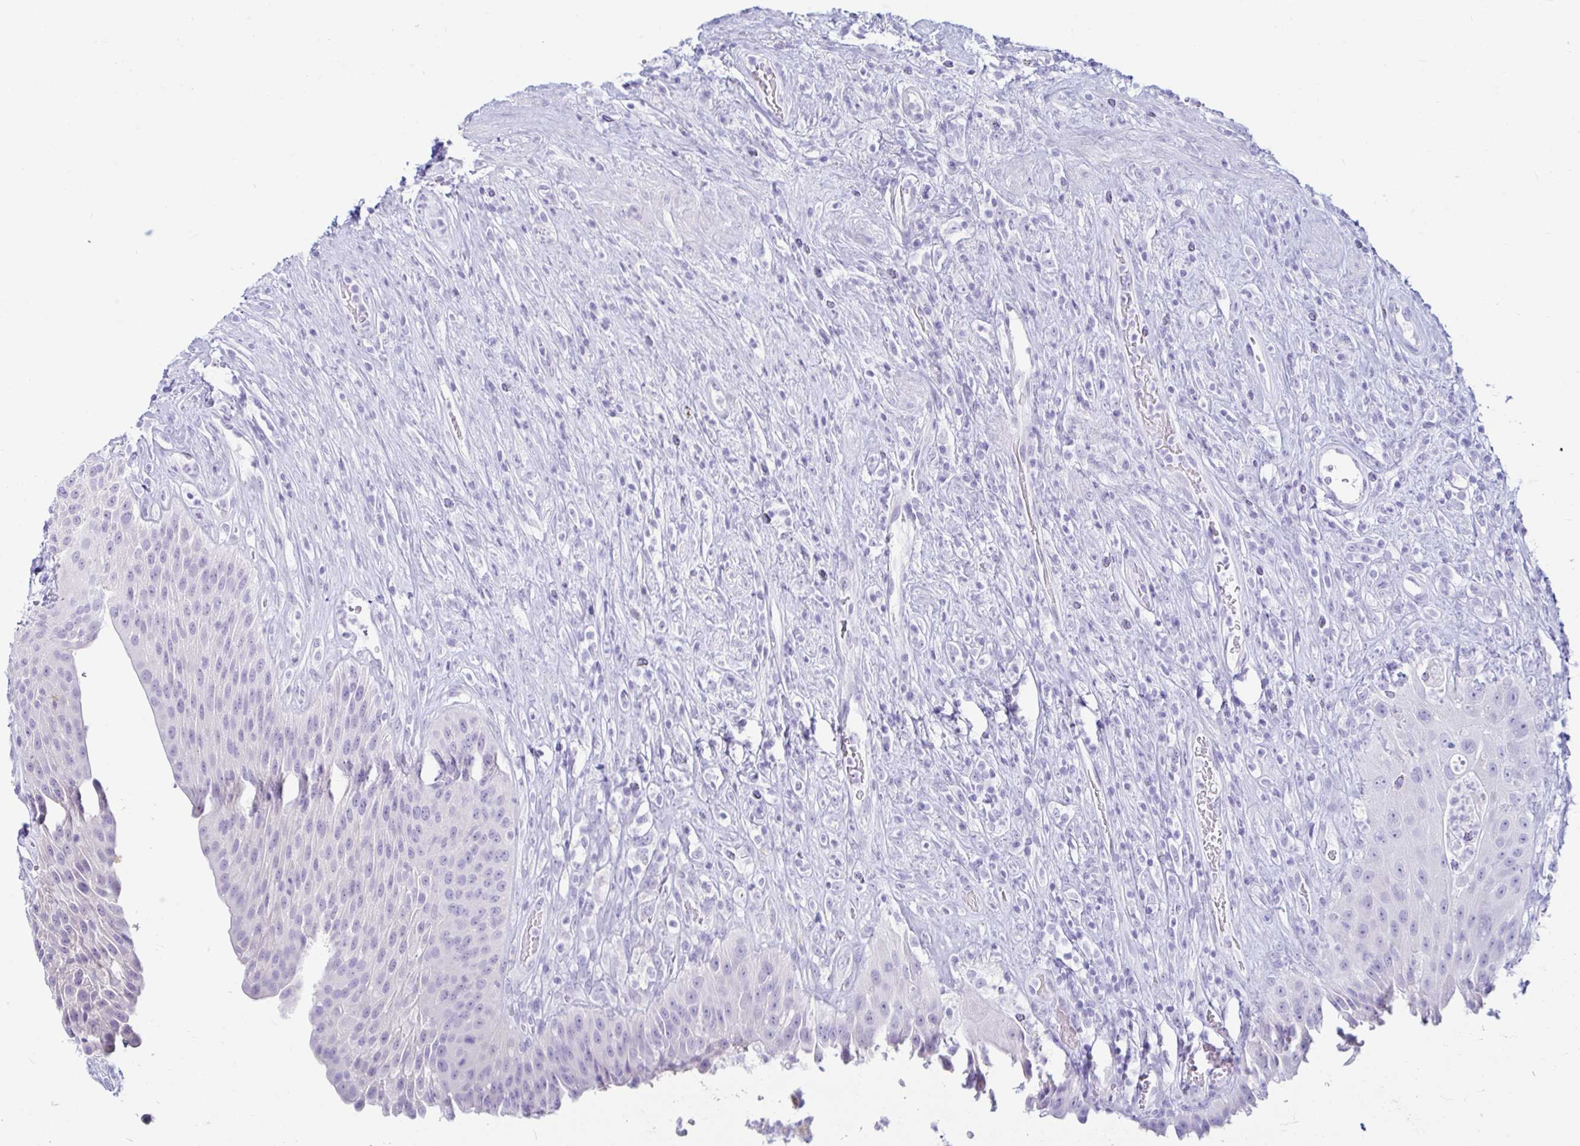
{"staining": {"intensity": "negative", "quantity": "none", "location": "none"}, "tissue": "urinary bladder", "cell_type": "Urothelial cells", "image_type": "normal", "snomed": [{"axis": "morphology", "description": "Normal tissue, NOS"}, {"axis": "topography", "description": "Urinary bladder"}], "caption": "Urothelial cells show no significant expression in benign urinary bladder. (Brightfield microscopy of DAB (3,3'-diaminobenzidine) immunohistochemistry at high magnification).", "gene": "ERICH6", "patient": {"sex": "female", "age": 56}}